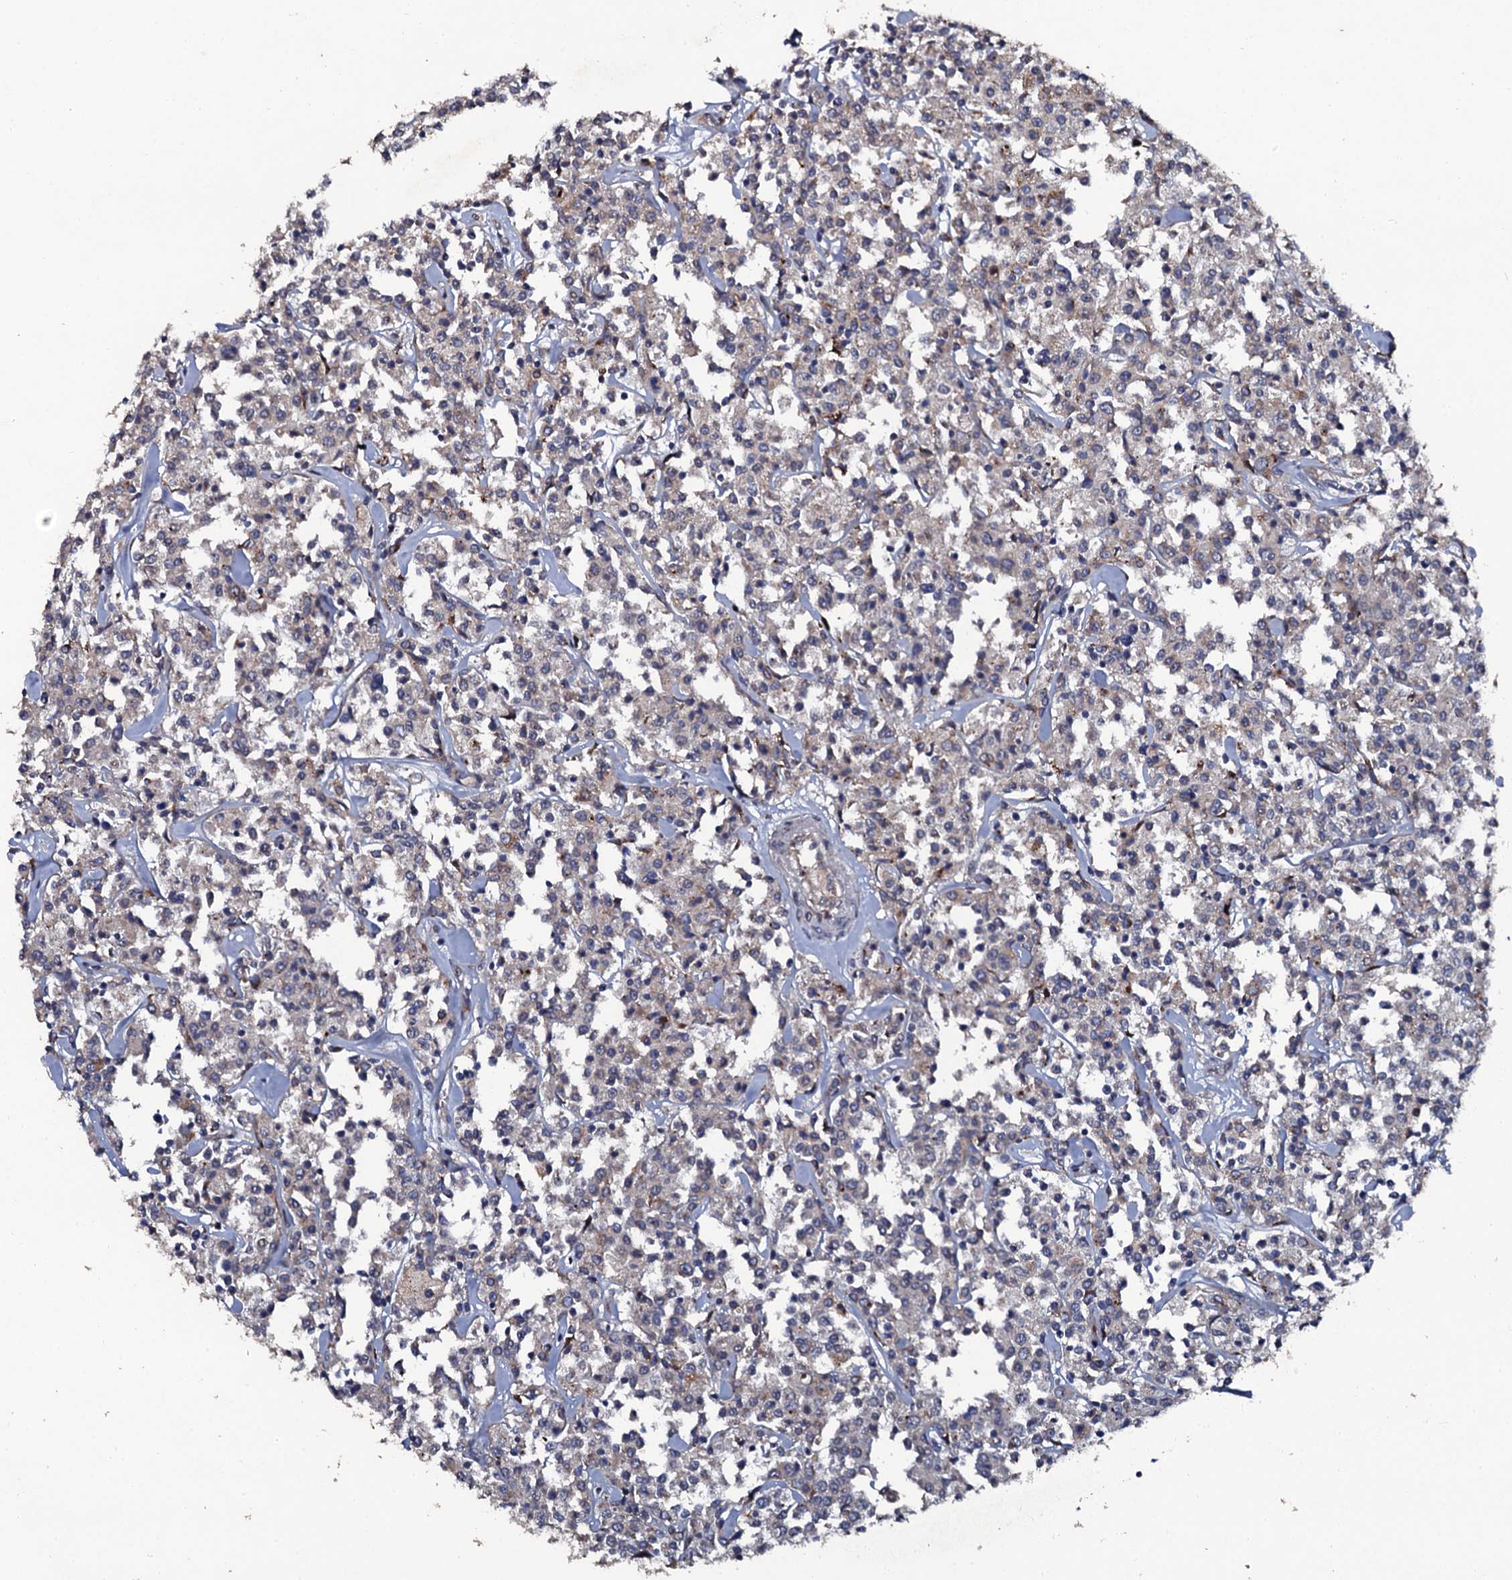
{"staining": {"intensity": "moderate", "quantity": "25%-75%", "location": "cytoplasmic/membranous"}, "tissue": "lymphoma", "cell_type": "Tumor cells", "image_type": "cancer", "snomed": [{"axis": "morphology", "description": "Malignant lymphoma, non-Hodgkin's type, Low grade"}, {"axis": "topography", "description": "Small intestine"}], "caption": "Human lymphoma stained for a protein (brown) demonstrates moderate cytoplasmic/membranous positive expression in about 25%-75% of tumor cells.", "gene": "LRRC28", "patient": {"sex": "female", "age": 59}}